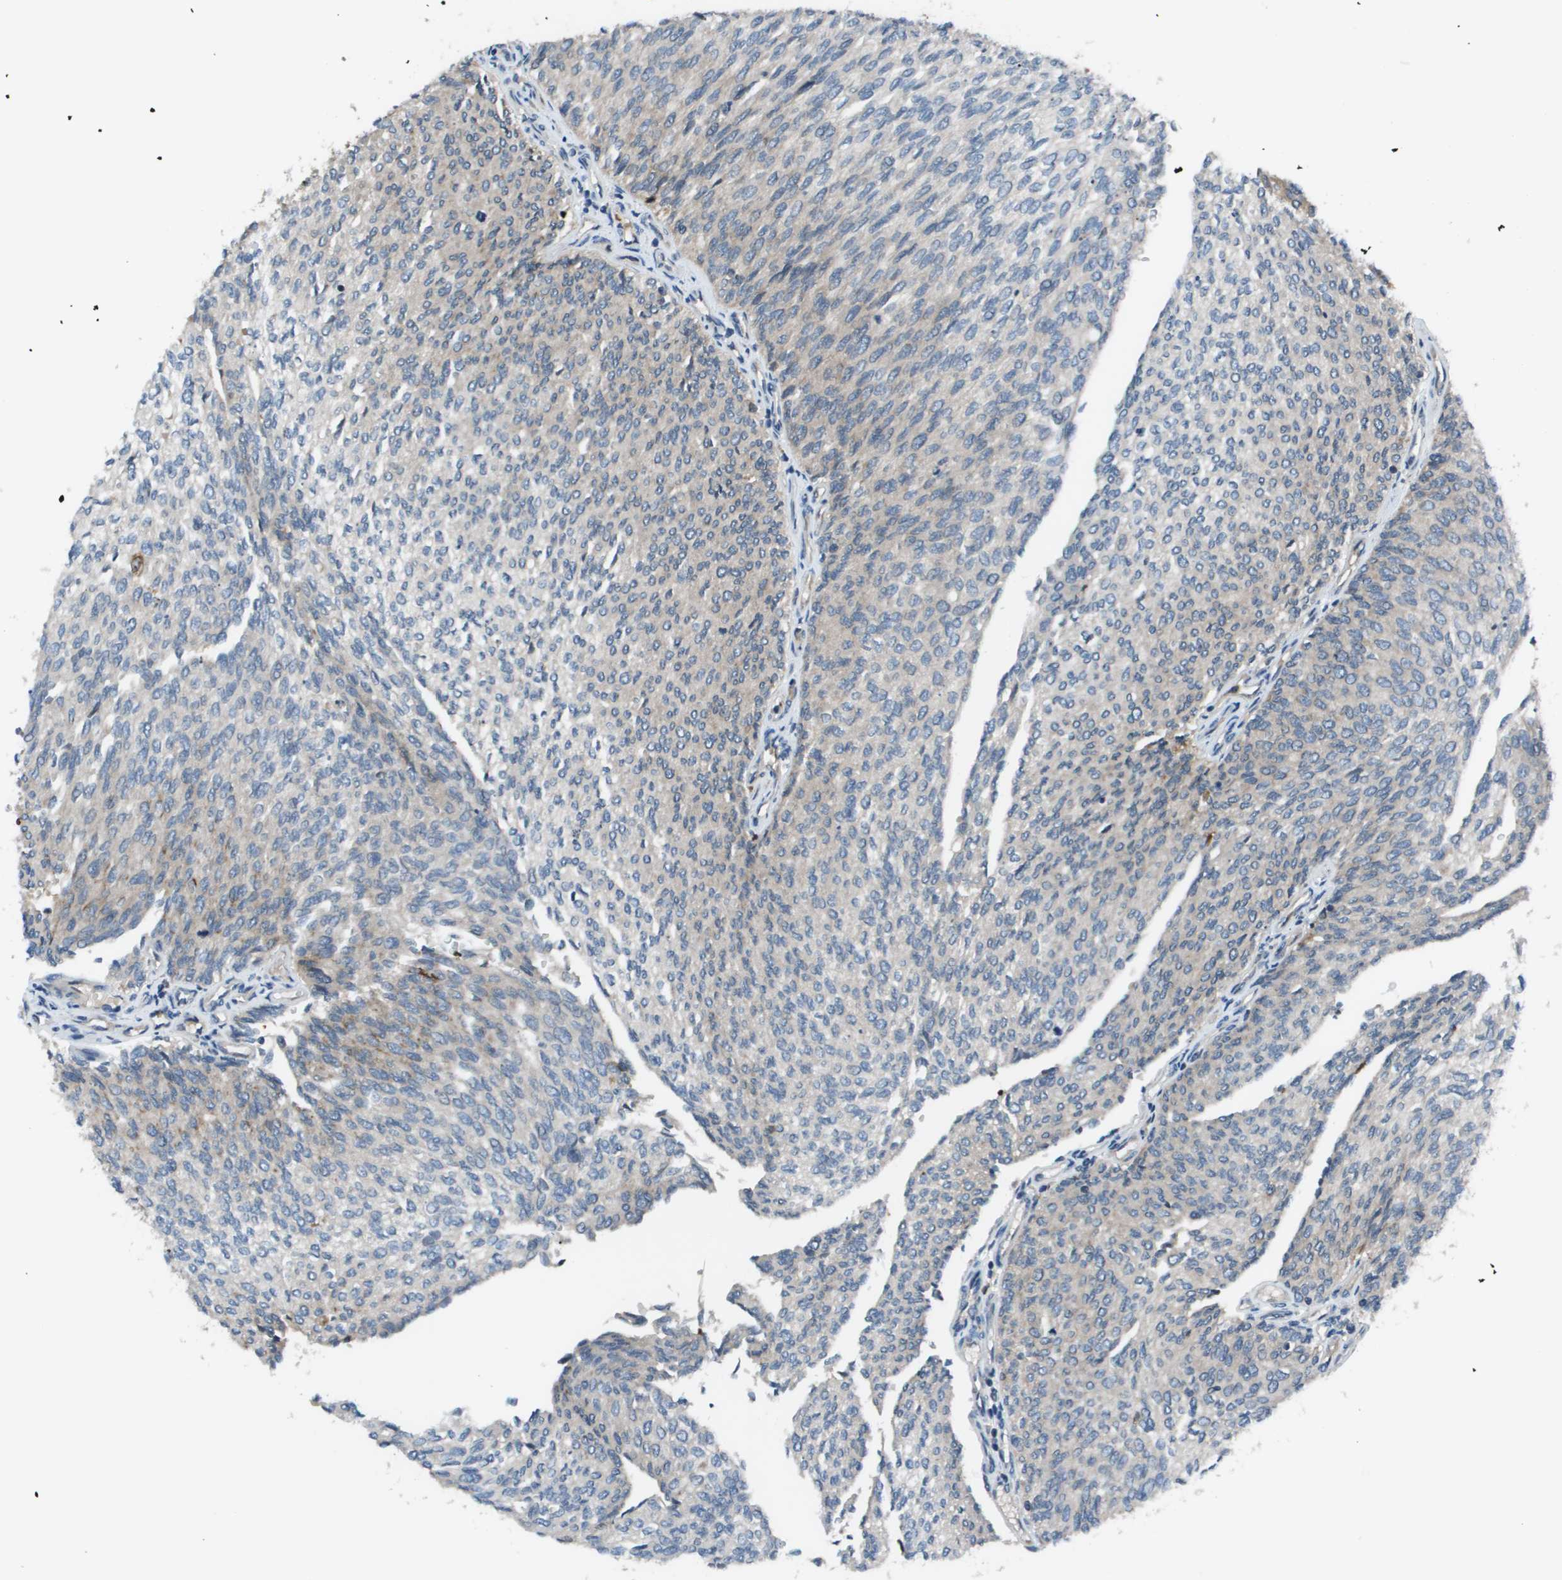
{"staining": {"intensity": "weak", "quantity": "<25%", "location": "cytoplasmic/membranous"}, "tissue": "urothelial cancer", "cell_type": "Tumor cells", "image_type": "cancer", "snomed": [{"axis": "morphology", "description": "Urothelial carcinoma, Low grade"}, {"axis": "topography", "description": "Urinary bladder"}], "caption": "The photomicrograph displays no staining of tumor cells in urothelial cancer.", "gene": "EIF3B", "patient": {"sex": "female", "age": 79}}